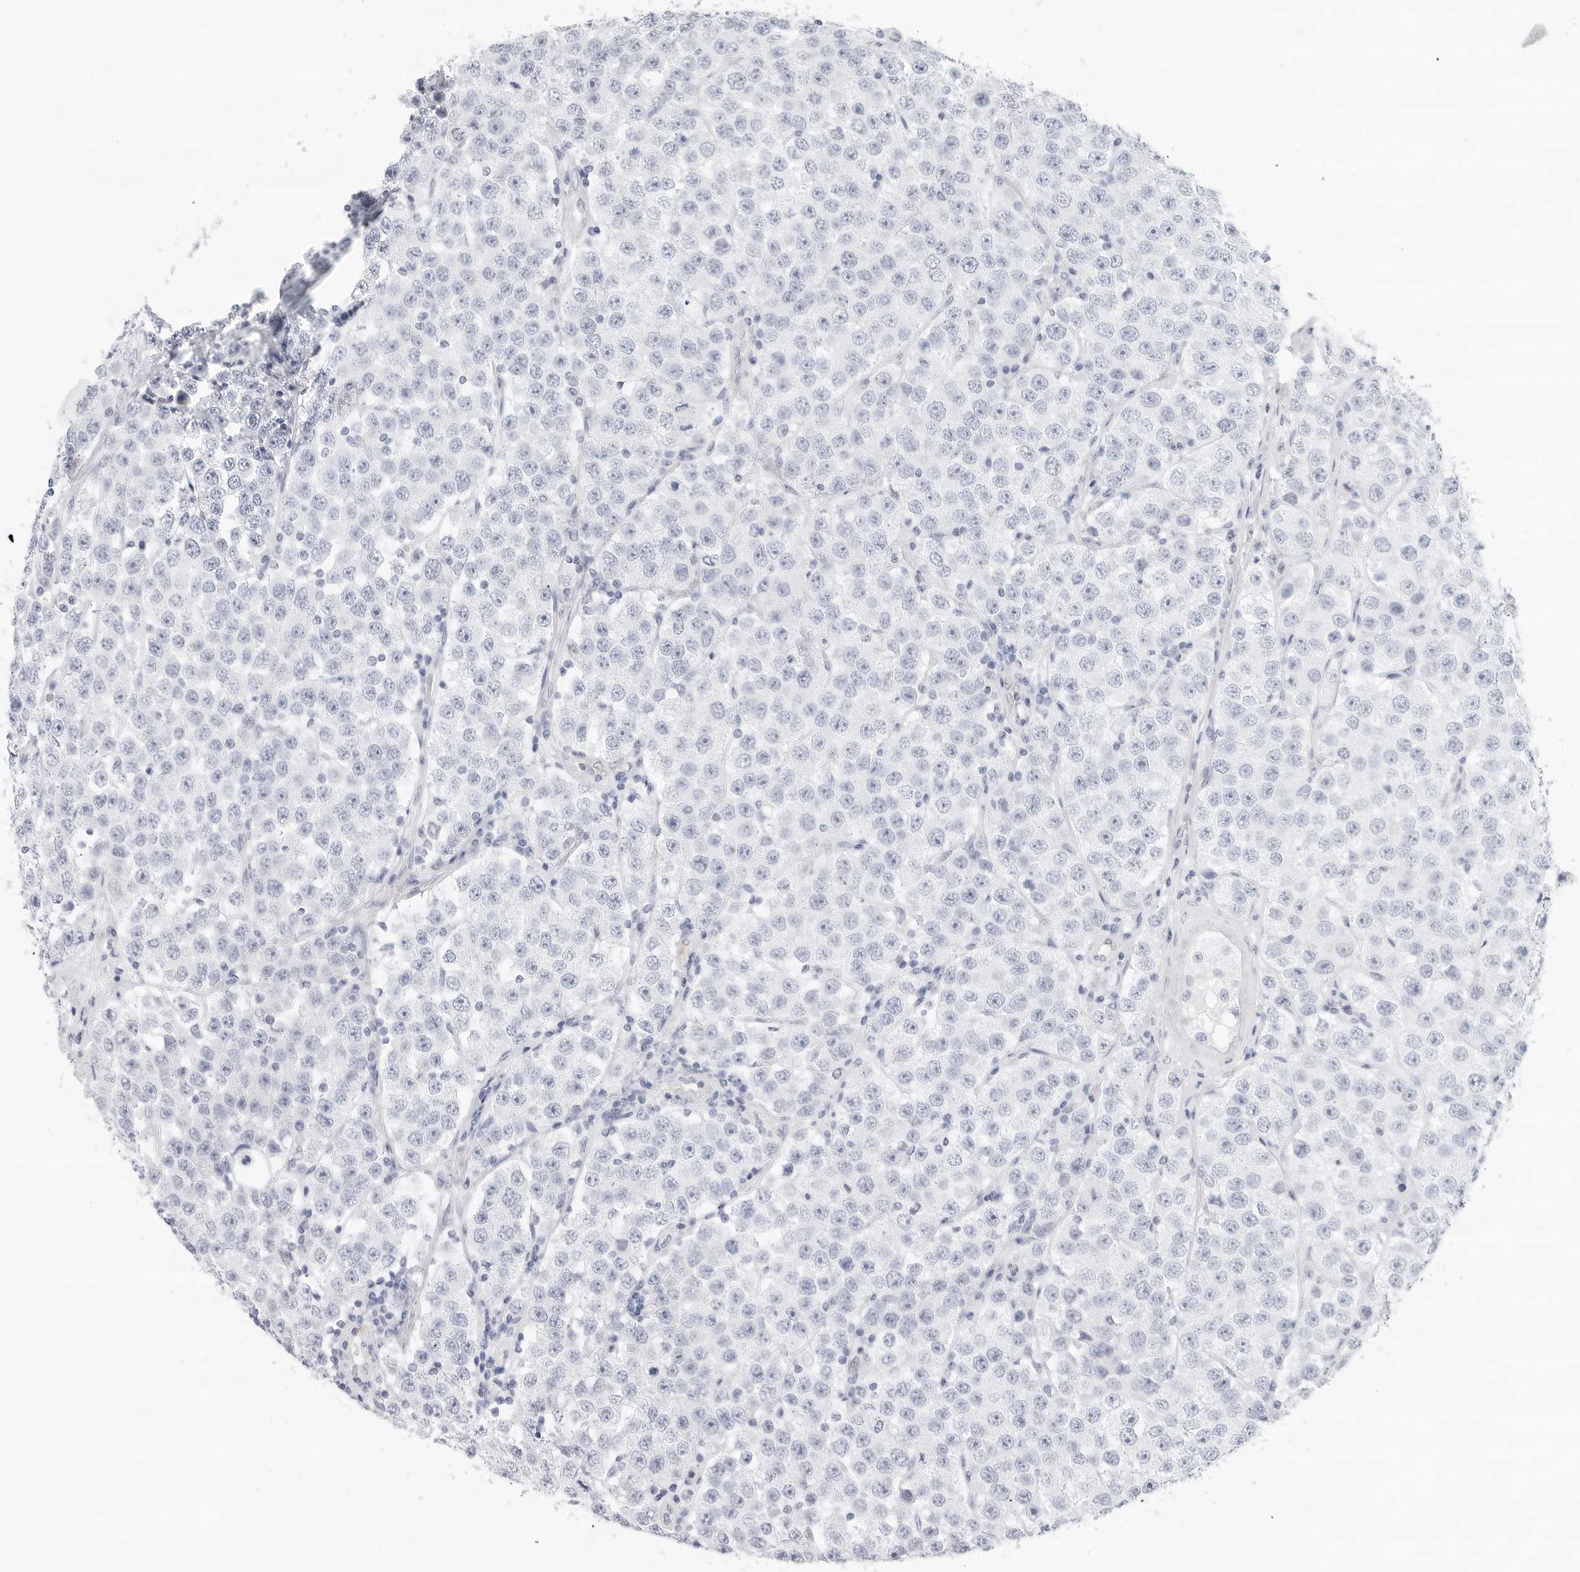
{"staining": {"intensity": "negative", "quantity": "none", "location": "none"}, "tissue": "testis cancer", "cell_type": "Tumor cells", "image_type": "cancer", "snomed": [{"axis": "morphology", "description": "Seminoma, NOS"}, {"axis": "topography", "description": "Testis"}], "caption": "Tumor cells are negative for protein expression in human testis cancer. Brightfield microscopy of immunohistochemistry (IHC) stained with DAB (3,3'-diaminobenzidine) (brown) and hematoxylin (blue), captured at high magnification.", "gene": "SLC19A1", "patient": {"sex": "male", "age": 28}}